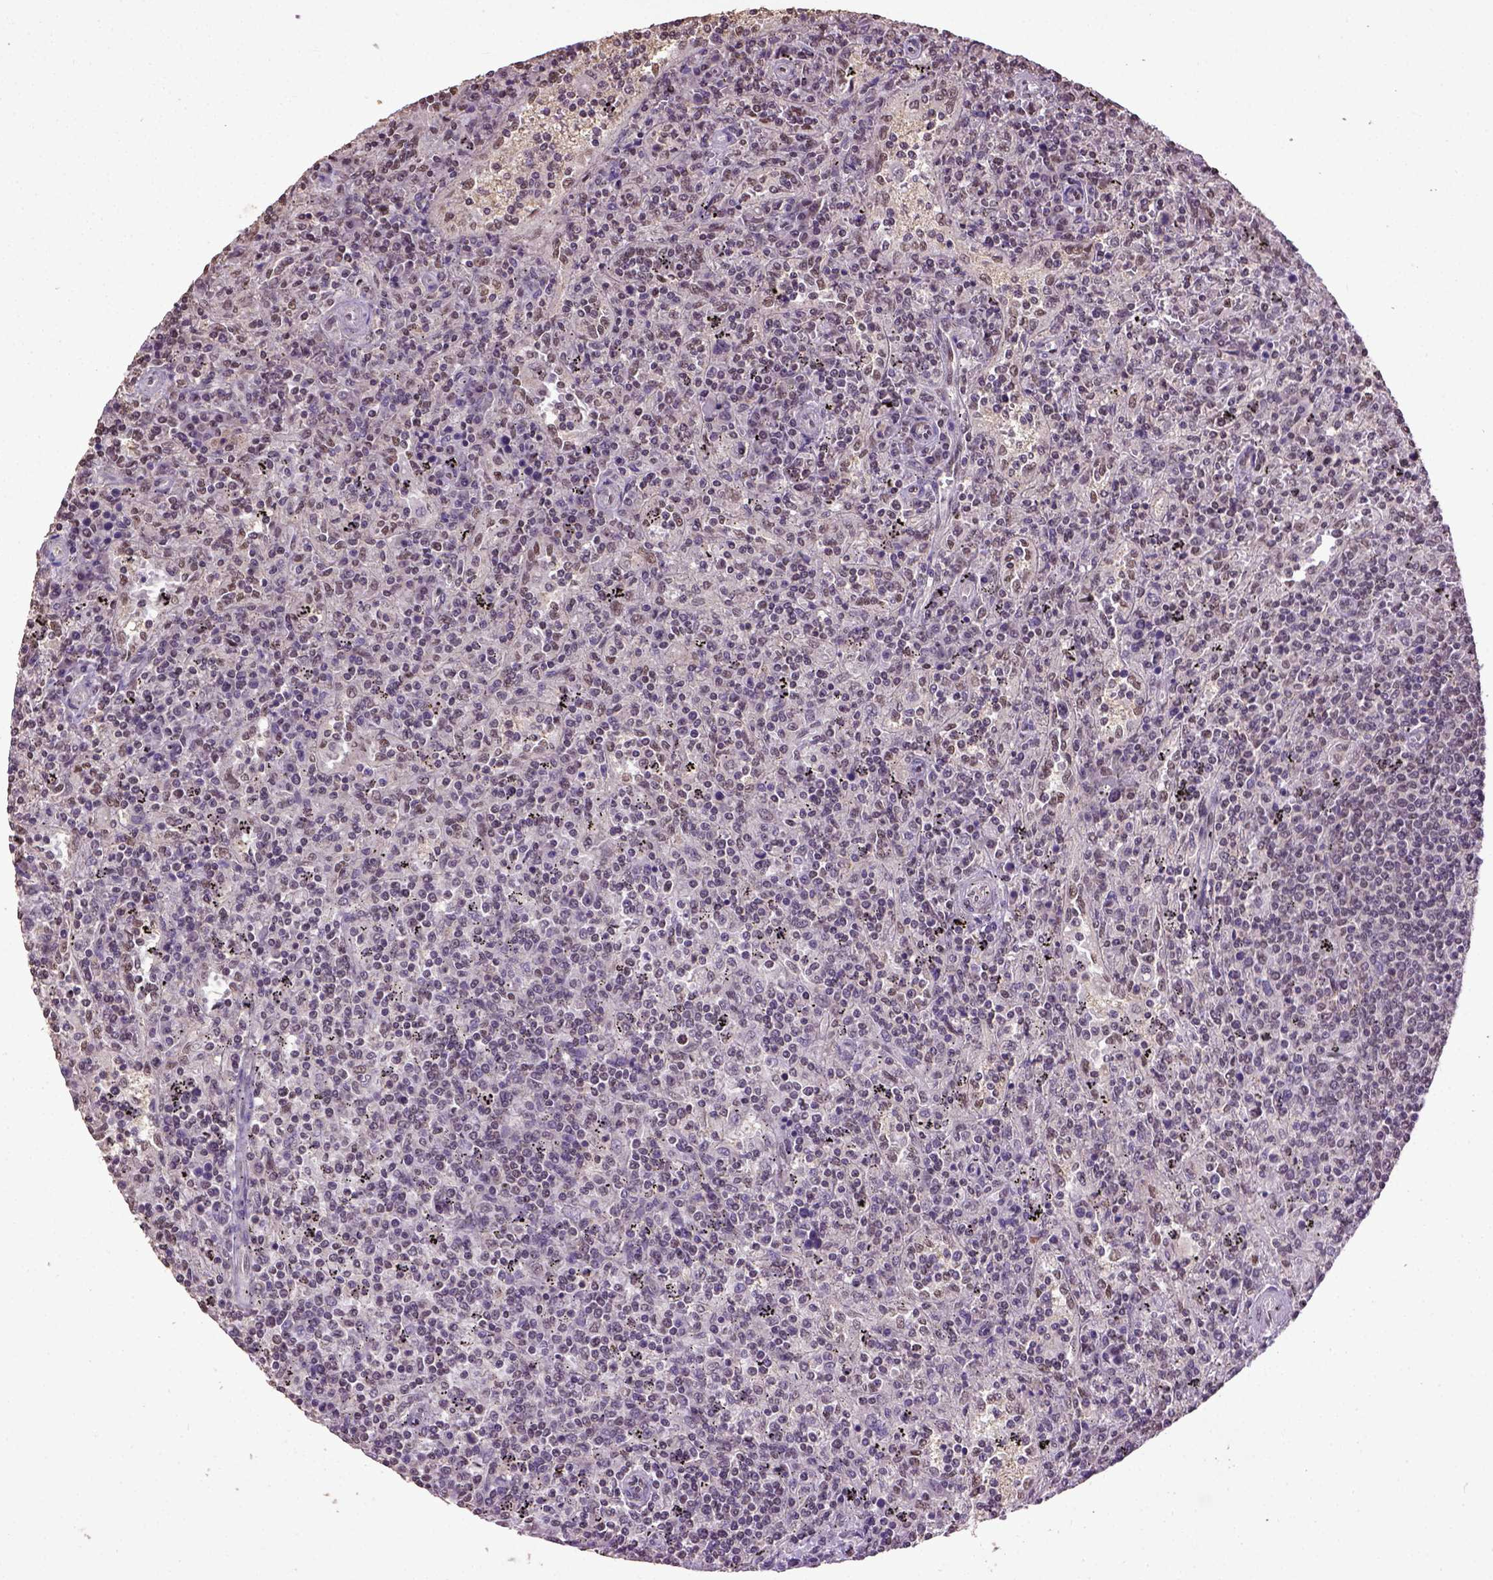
{"staining": {"intensity": "moderate", "quantity": "25%-75%", "location": "nuclear"}, "tissue": "lymphoma", "cell_type": "Tumor cells", "image_type": "cancer", "snomed": [{"axis": "morphology", "description": "Malignant lymphoma, non-Hodgkin's type, Low grade"}, {"axis": "topography", "description": "Spleen"}], "caption": "Lymphoma stained with a brown dye exhibits moderate nuclear positive positivity in approximately 25%-75% of tumor cells.", "gene": "UBA3", "patient": {"sex": "male", "age": 62}}